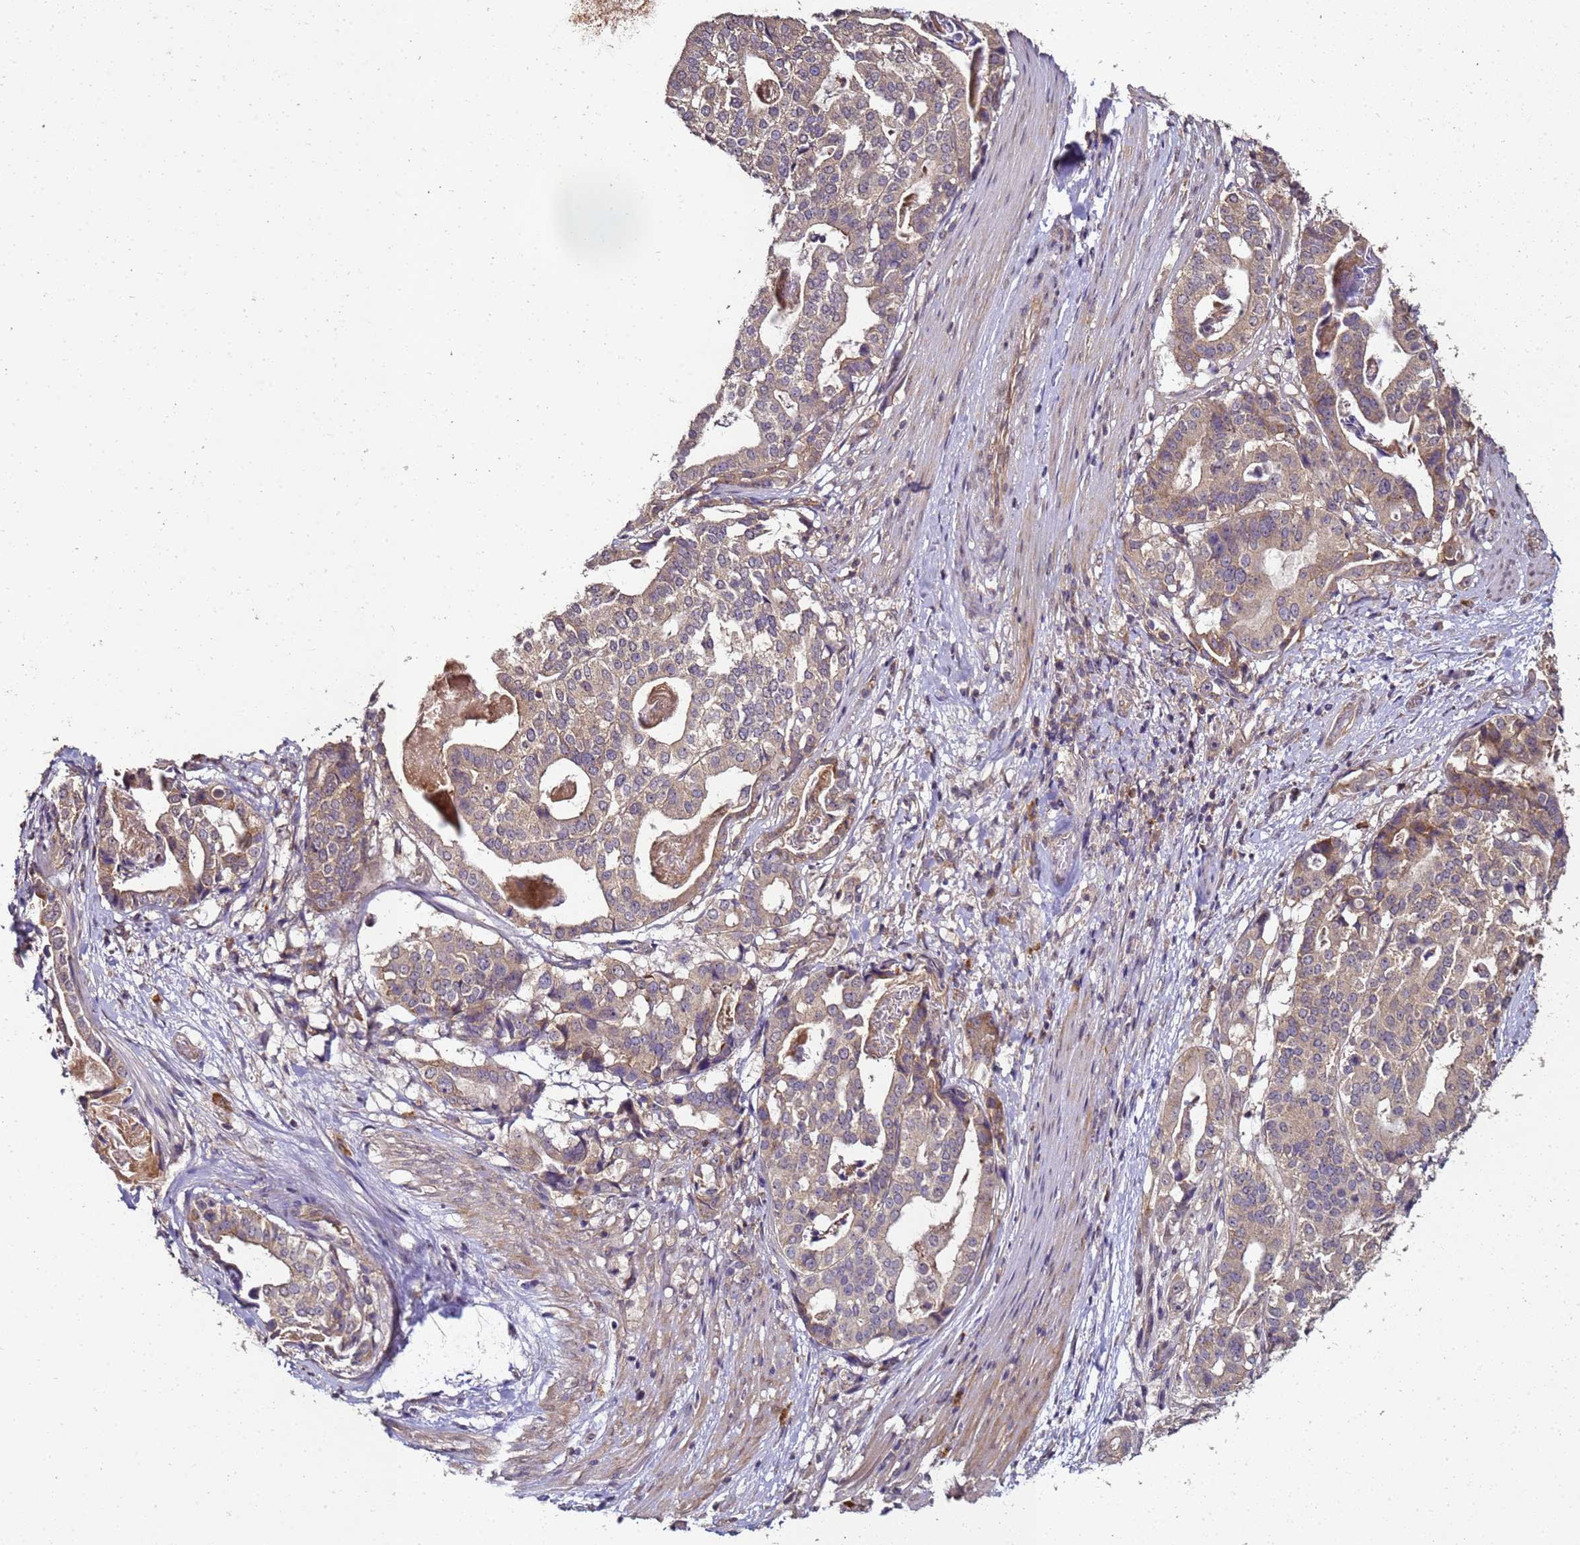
{"staining": {"intensity": "weak", "quantity": ">75%", "location": "cytoplasmic/membranous"}, "tissue": "stomach cancer", "cell_type": "Tumor cells", "image_type": "cancer", "snomed": [{"axis": "morphology", "description": "Adenocarcinoma, NOS"}, {"axis": "topography", "description": "Stomach"}], "caption": "Protein expression by IHC displays weak cytoplasmic/membranous staining in about >75% of tumor cells in stomach adenocarcinoma. Immunohistochemistry (ihc) stains the protein of interest in brown and the nuclei are stained blue.", "gene": "ANKRD17", "patient": {"sex": "male", "age": 48}}